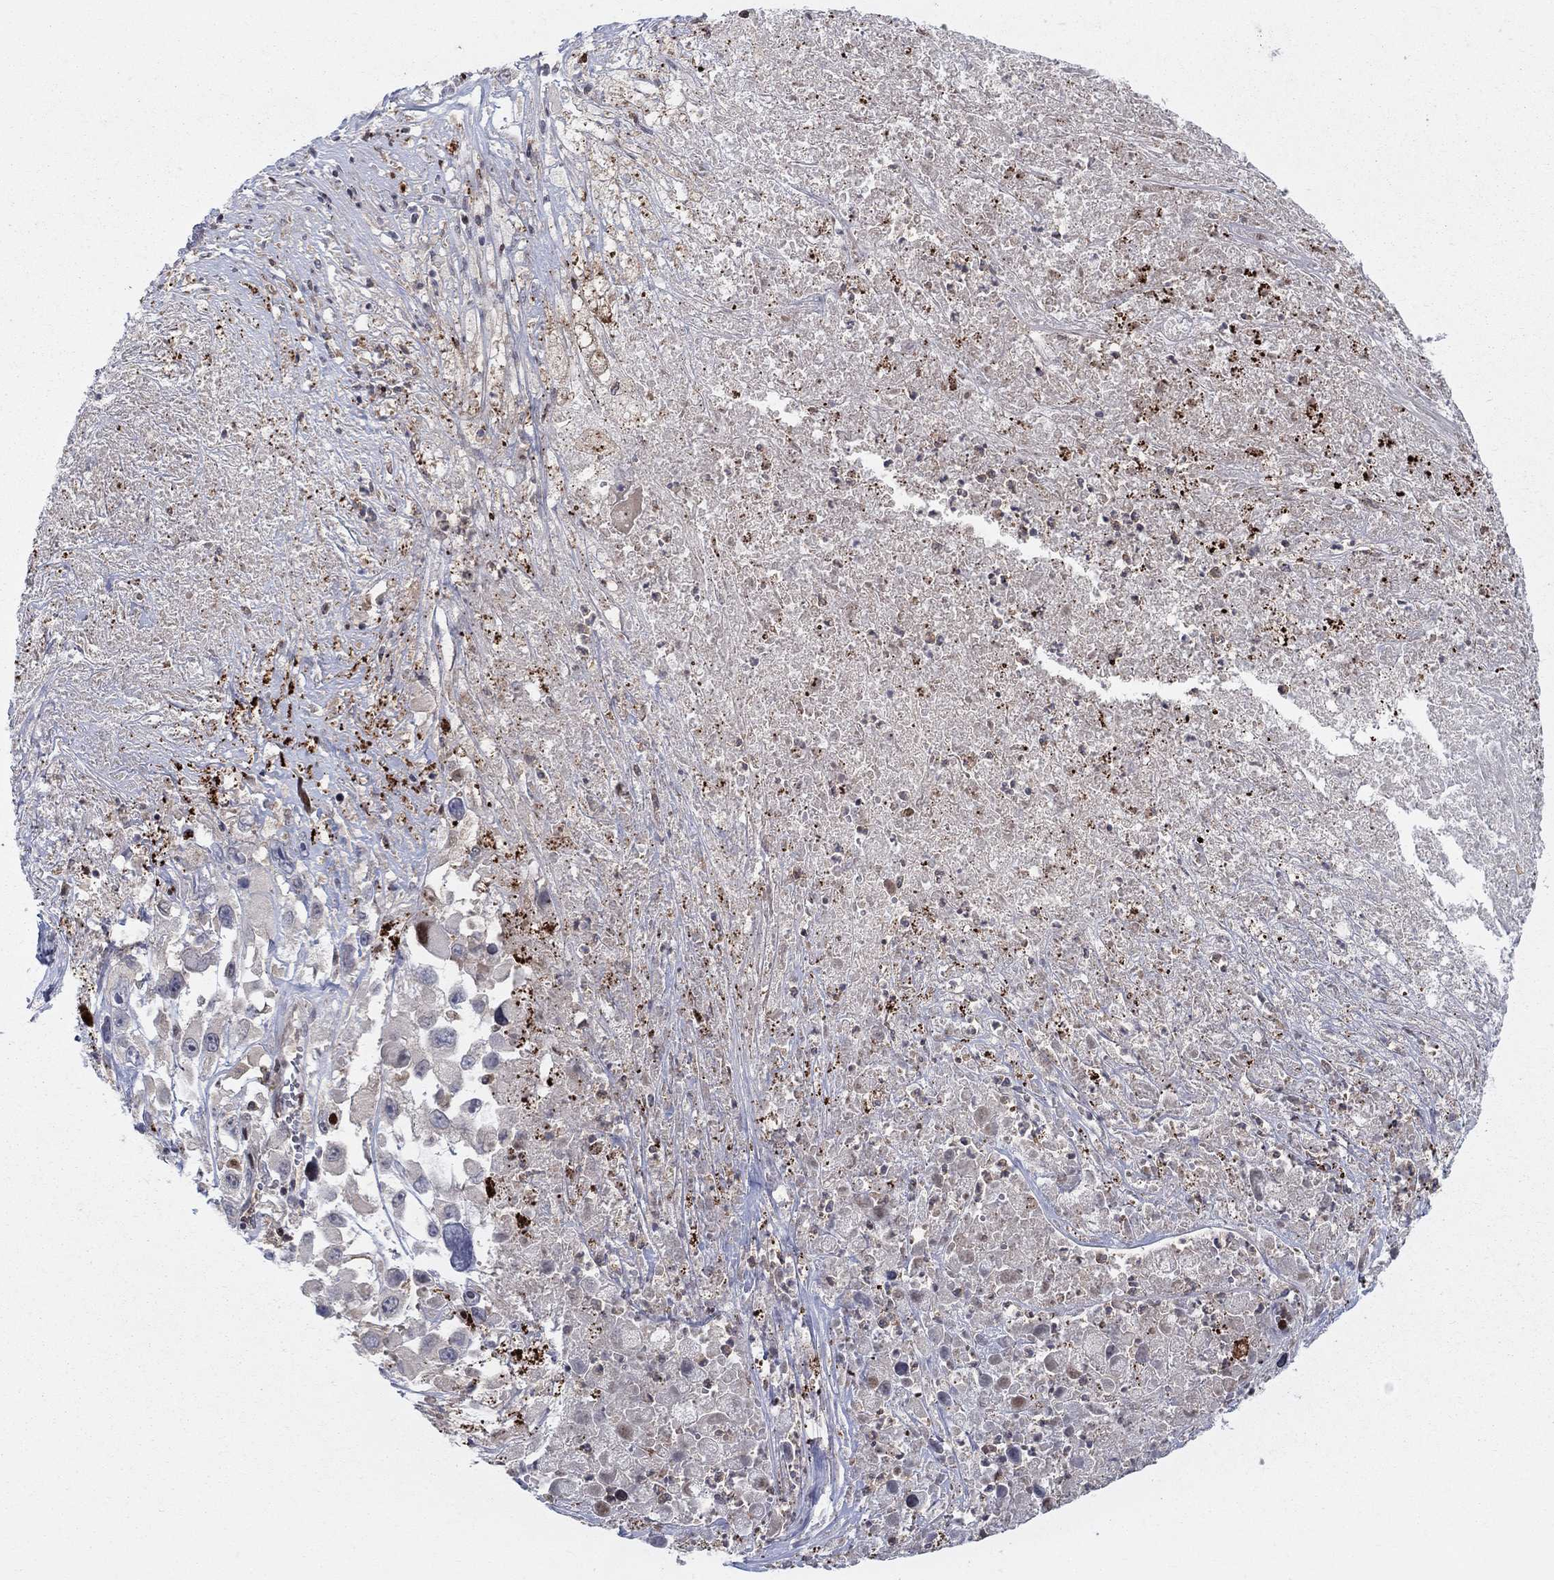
{"staining": {"intensity": "moderate", "quantity": "<25%", "location": "cytoplasmic/membranous"}, "tissue": "melanoma", "cell_type": "Tumor cells", "image_type": "cancer", "snomed": [{"axis": "morphology", "description": "Malignant melanoma, Metastatic site"}, {"axis": "topography", "description": "Lymph node"}], "caption": "Immunohistochemical staining of human melanoma reveals moderate cytoplasmic/membranous protein expression in approximately <25% of tumor cells. The staining was performed using DAB (3,3'-diaminobenzidine) to visualize the protein expression in brown, while the nuclei were stained in blue with hematoxylin (Magnification: 20x).", "gene": "ZNHIT3", "patient": {"sex": "male", "age": 50}}